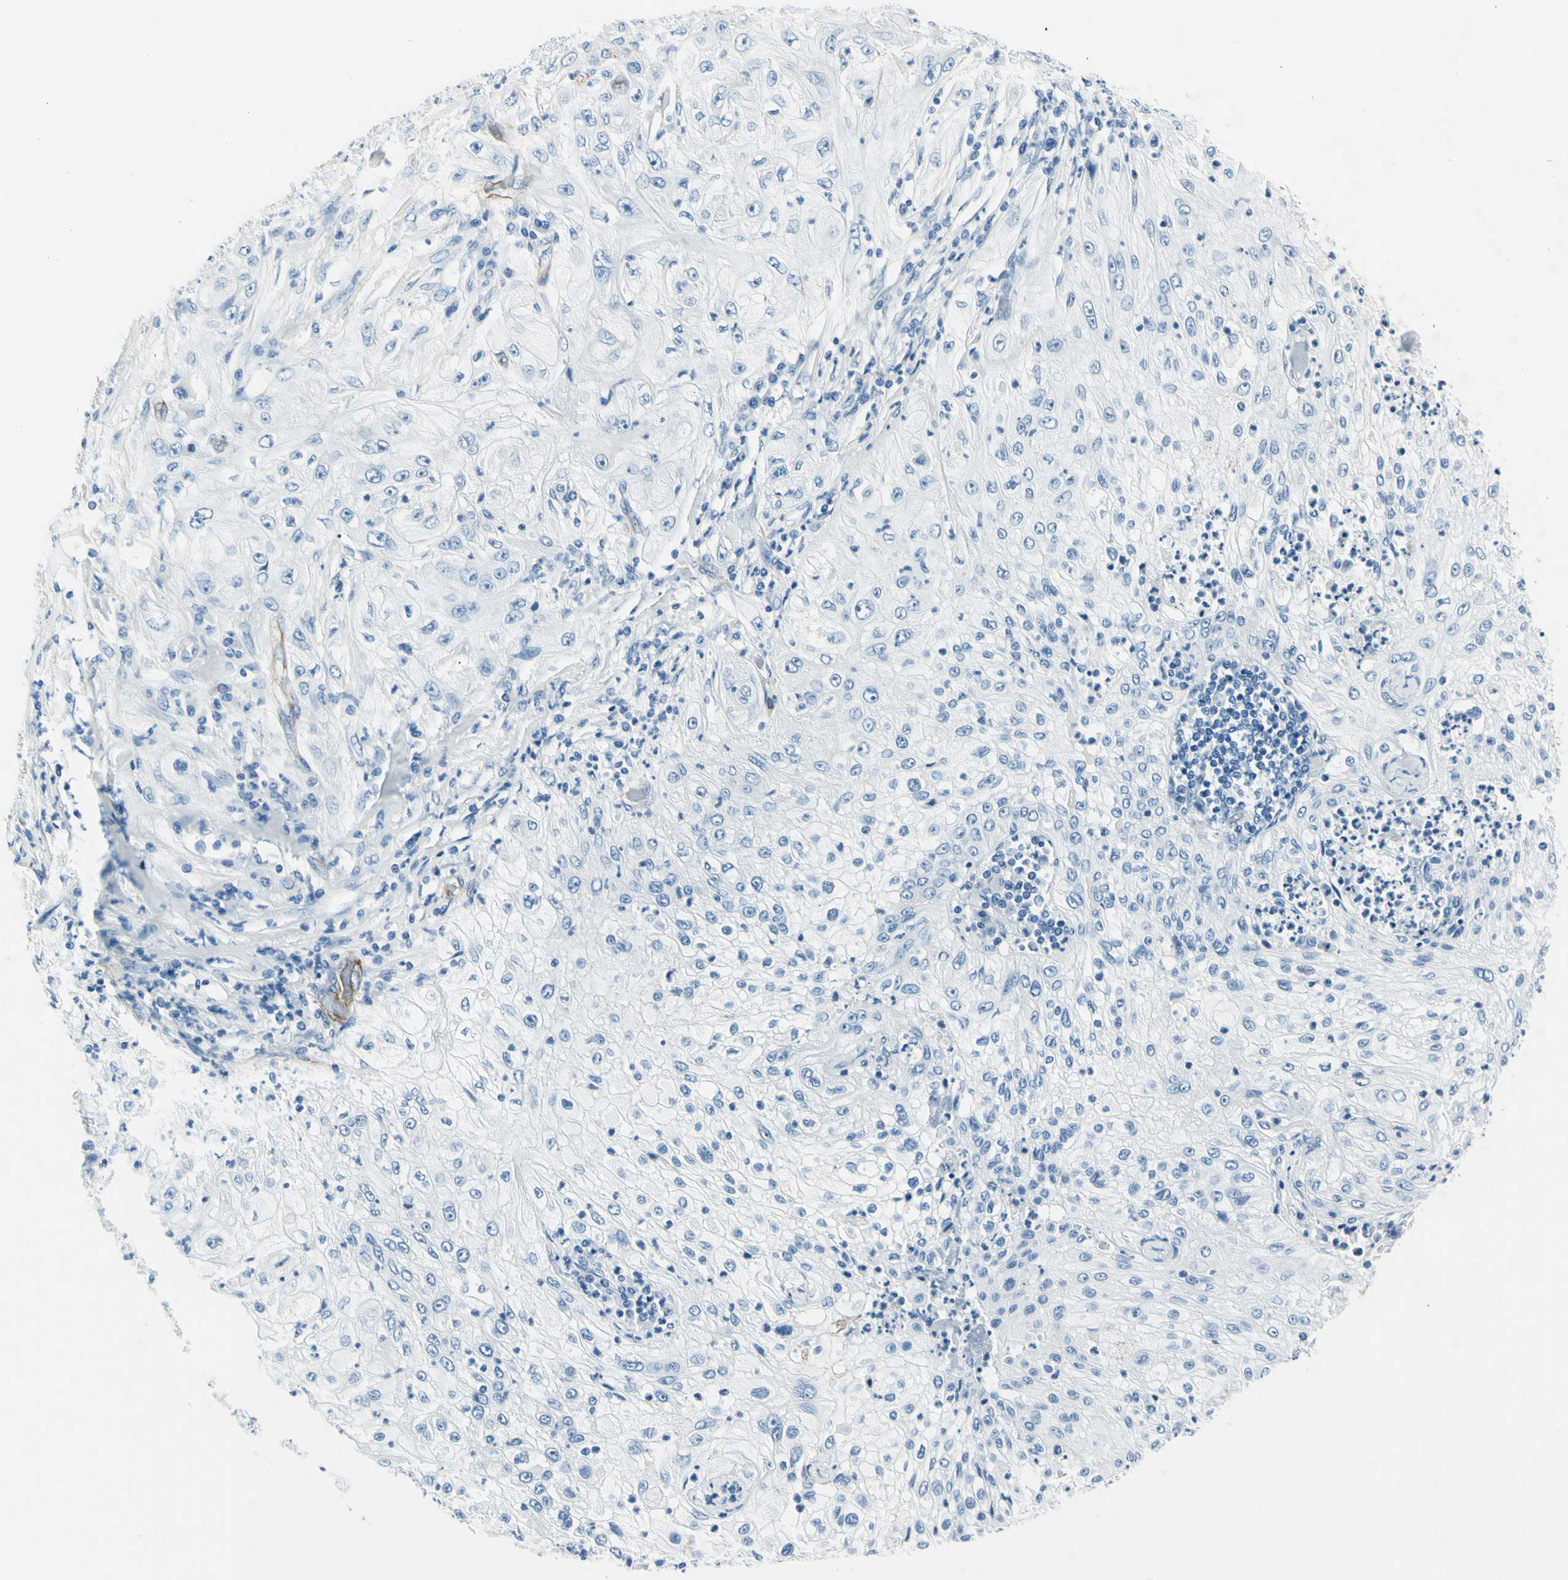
{"staining": {"intensity": "negative", "quantity": "none", "location": "none"}, "tissue": "lung cancer", "cell_type": "Tumor cells", "image_type": "cancer", "snomed": [{"axis": "morphology", "description": "Inflammation, NOS"}, {"axis": "morphology", "description": "Squamous cell carcinoma, NOS"}, {"axis": "topography", "description": "Lymph node"}, {"axis": "topography", "description": "Soft tissue"}, {"axis": "topography", "description": "Lung"}], "caption": "The photomicrograph reveals no significant staining in tumor cells of squamous cell carcinoma (lung).", "gene": "PTH2R", "patient": {"sex": "male", "age": 66}}